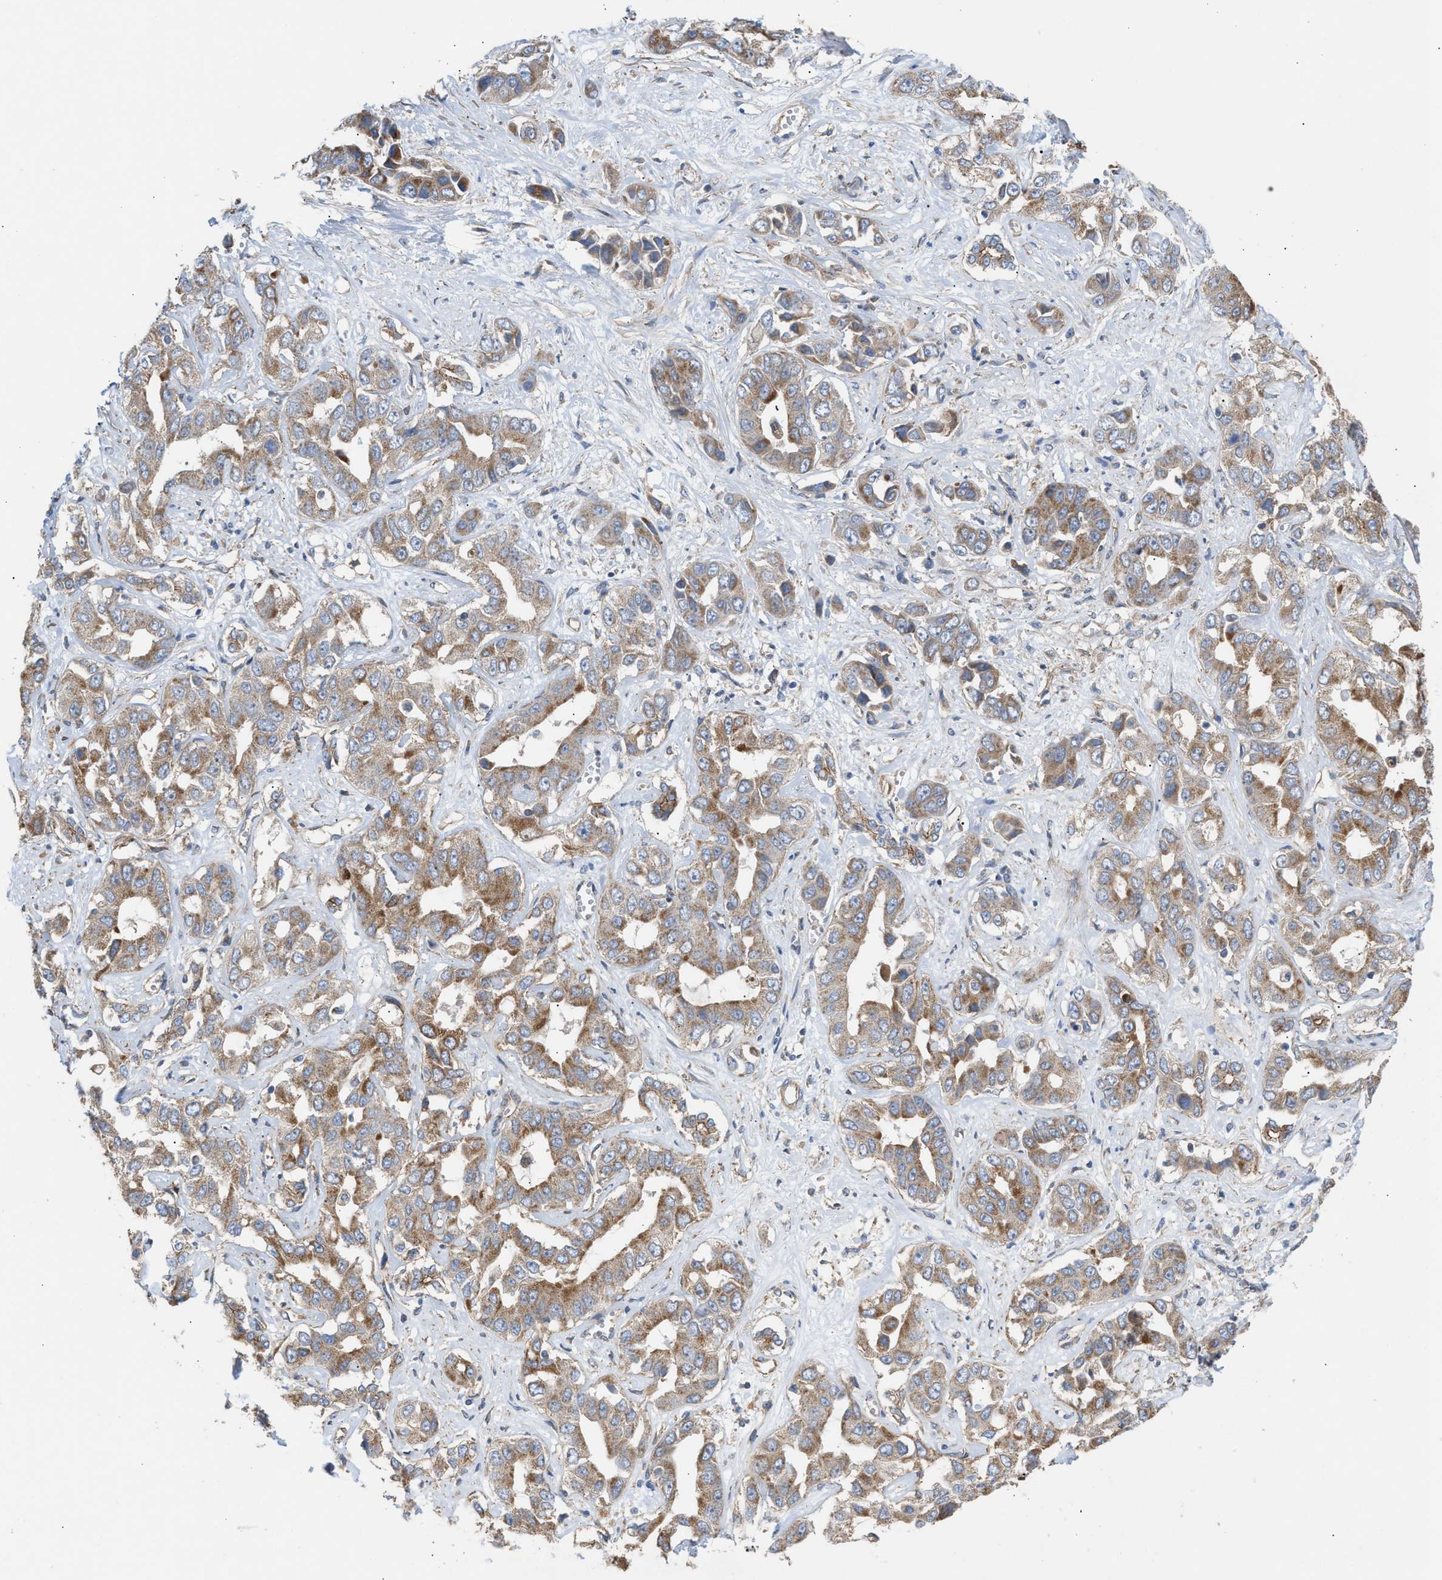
{"staining": {"intensity": "moderate", "quantity": ">75%", "location": "cytoplasmic/membranous"}, "tissue": "liver cancer", "cell_type": "Tumor cells", "image_type": "cancer", "snomed": [{"axis": "morphology", "description": "Cholangiocarcinoma"}, {"axis": "topography", "description": "Liver"}], "caption": "Protein expression analysis of liver cancer (cholangiocarcinoma) shows moderate cytoplasmic/membranous staining in approximately >75% of tumor cells.", "gene": "OXSM", "patient": {"sex": "female", "age": 52}}